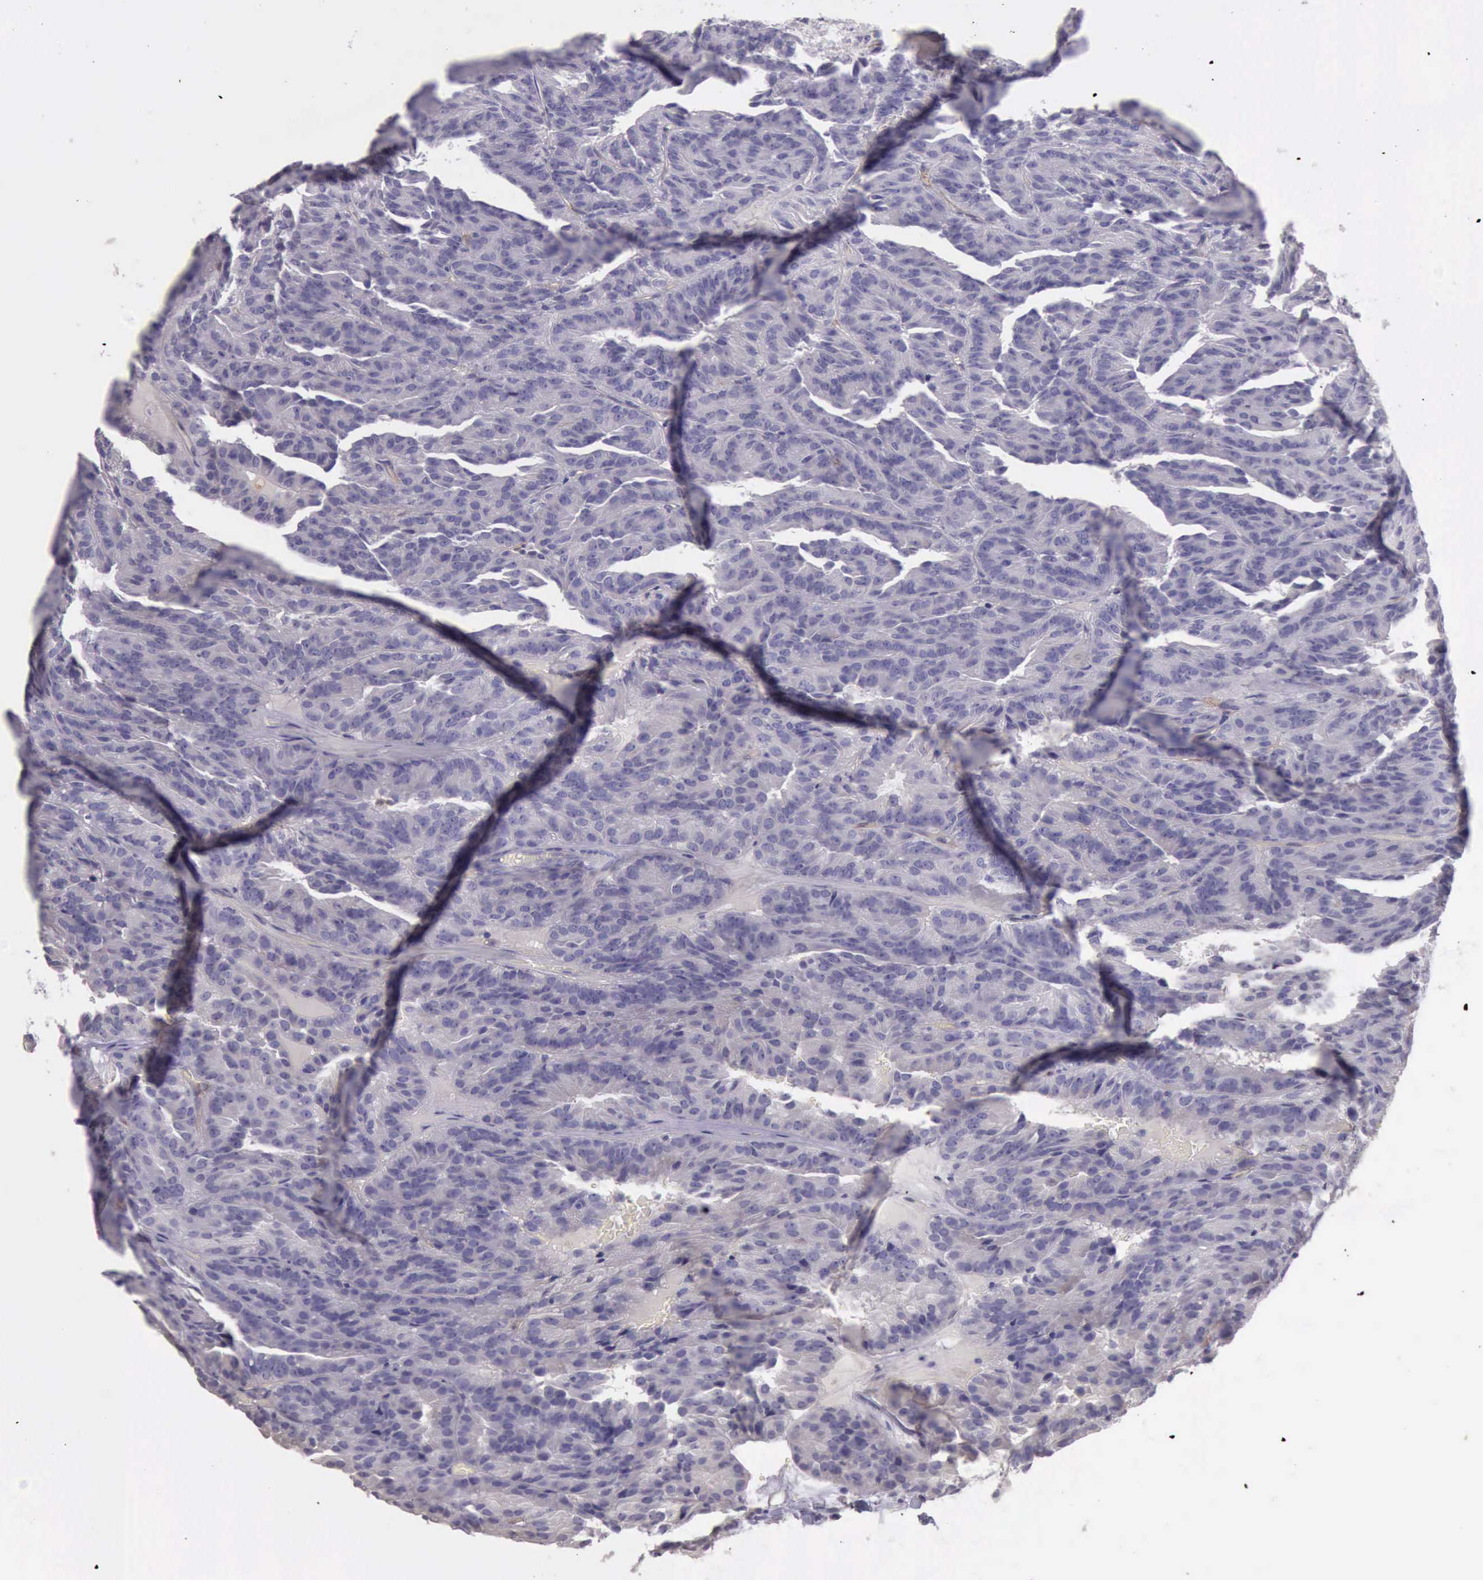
{"staining": {"intensity": "negative", "quantity": "none", "location": "none"}, "tissue": "renal cancer", "cell_type": "Tumor cells", "image_type": "cancer", "snomed": [{"axis": "morphology", "description": "Adenocarcinoma, NOS"}, {"axis": "topography", "description": "Kidney"}], "caption": "This image is of renal adenocarcinoma stained with immunohistochemistry (IHC) to label a protein in brown with the nuclei are counter-stained blue. There is no positivity in tumor cells.", "gene": "TCEANC", "patient": {"sex": "male", "age": 46}}